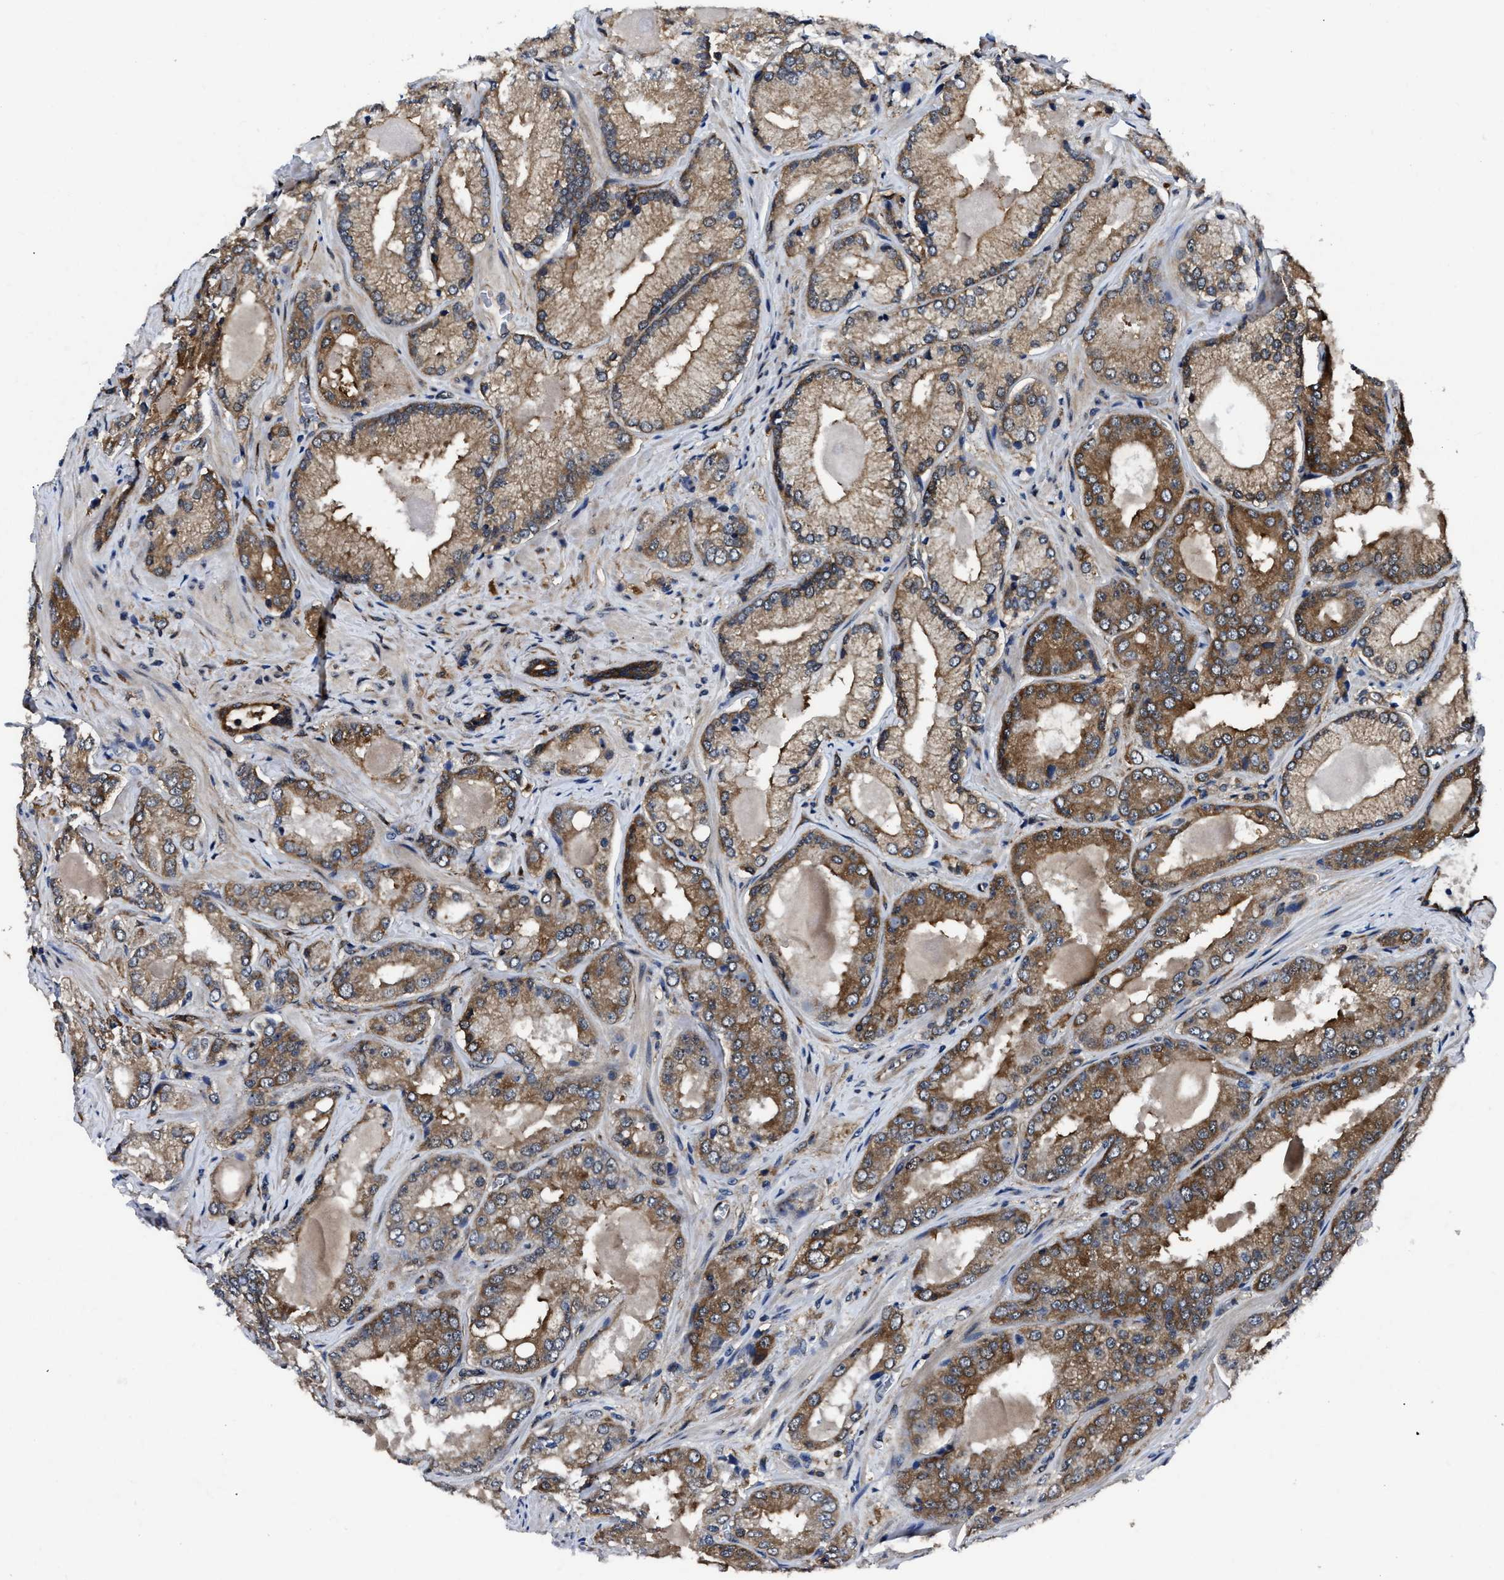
{"staining": {"intensity": "moderate", "quantity": "25%-75%", "location": "cytoplasmic/membranous"}, "tissue": "prostate cancer", "cell_type": "Tumor cells", "image_type": "cancer", "snomed": [{"axis": "morphology", "description": "Adenocarcinoma, Low grade"}, {"axis": "topography", "description": "Prostate"}], "caption": "Moderate cytoplasmic/membranous protein staining is appreciated in about 25%-75% of tumor cells in prostate cancer.", "gene": "GET4", "patient": {"sex": "male", "age": 65}}